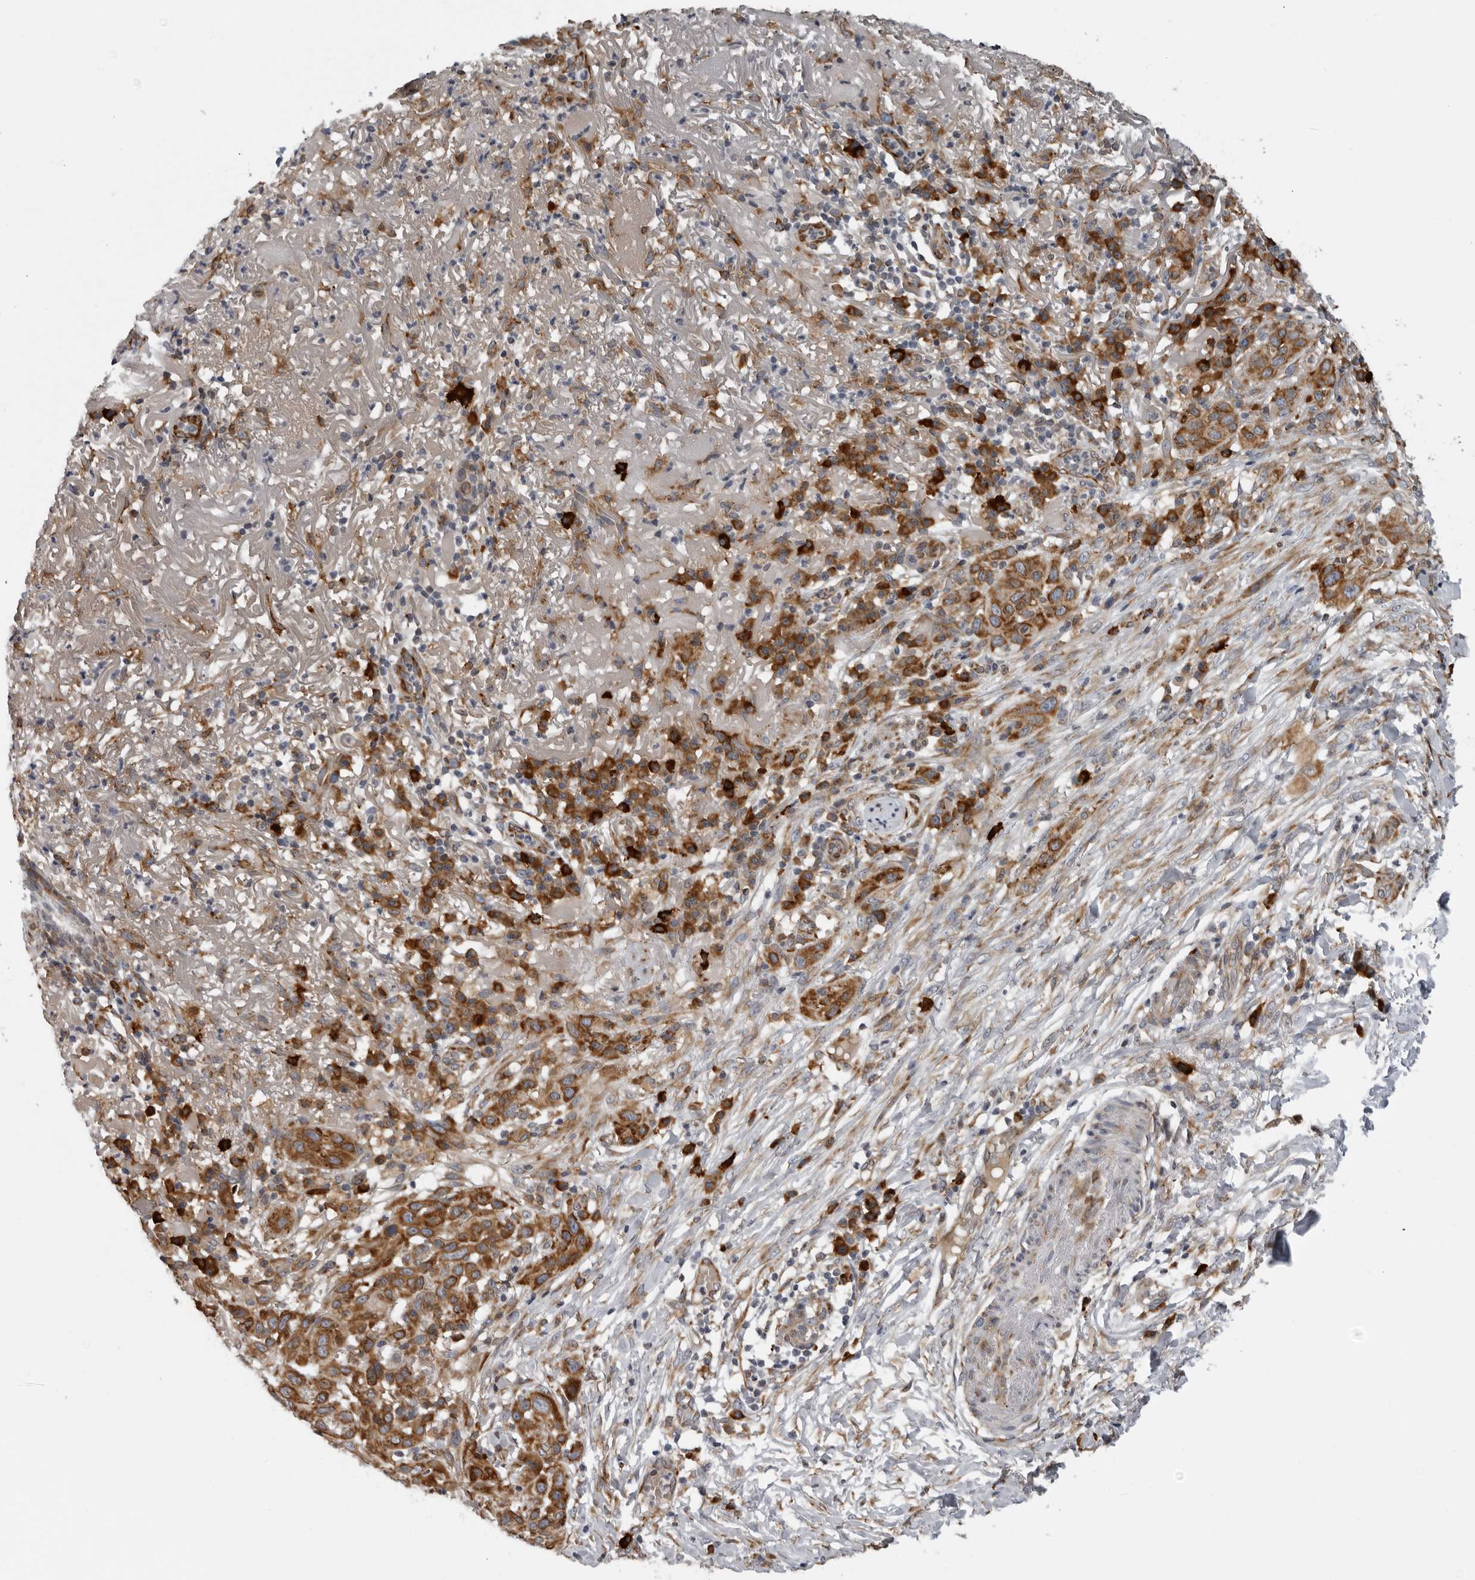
{"staining": {"intensity": "strong", "quantity": ">75%", "location": "cytoplasmic/membranous"}, "tissue": "skin cancer", "cell_type": "Tumor cells", "image_type": "cancer", "snomed": [{"axis": "morphology", "description": "Normal tissue, NOS"}, {"axis": "morphology", "description": "Squamous cell carcinoma, NOS"}, {"axis": "topography", "description": "Skin"}], "caption": "Immunohistochemical staining of squamous cell carcinoma (skin) demonstrates strong cytoplasmic/membranous protein expression in approximately >75% of tumor cells.", "gene": "ALPK2", "patient": {"sex": "female", "age": 96}}